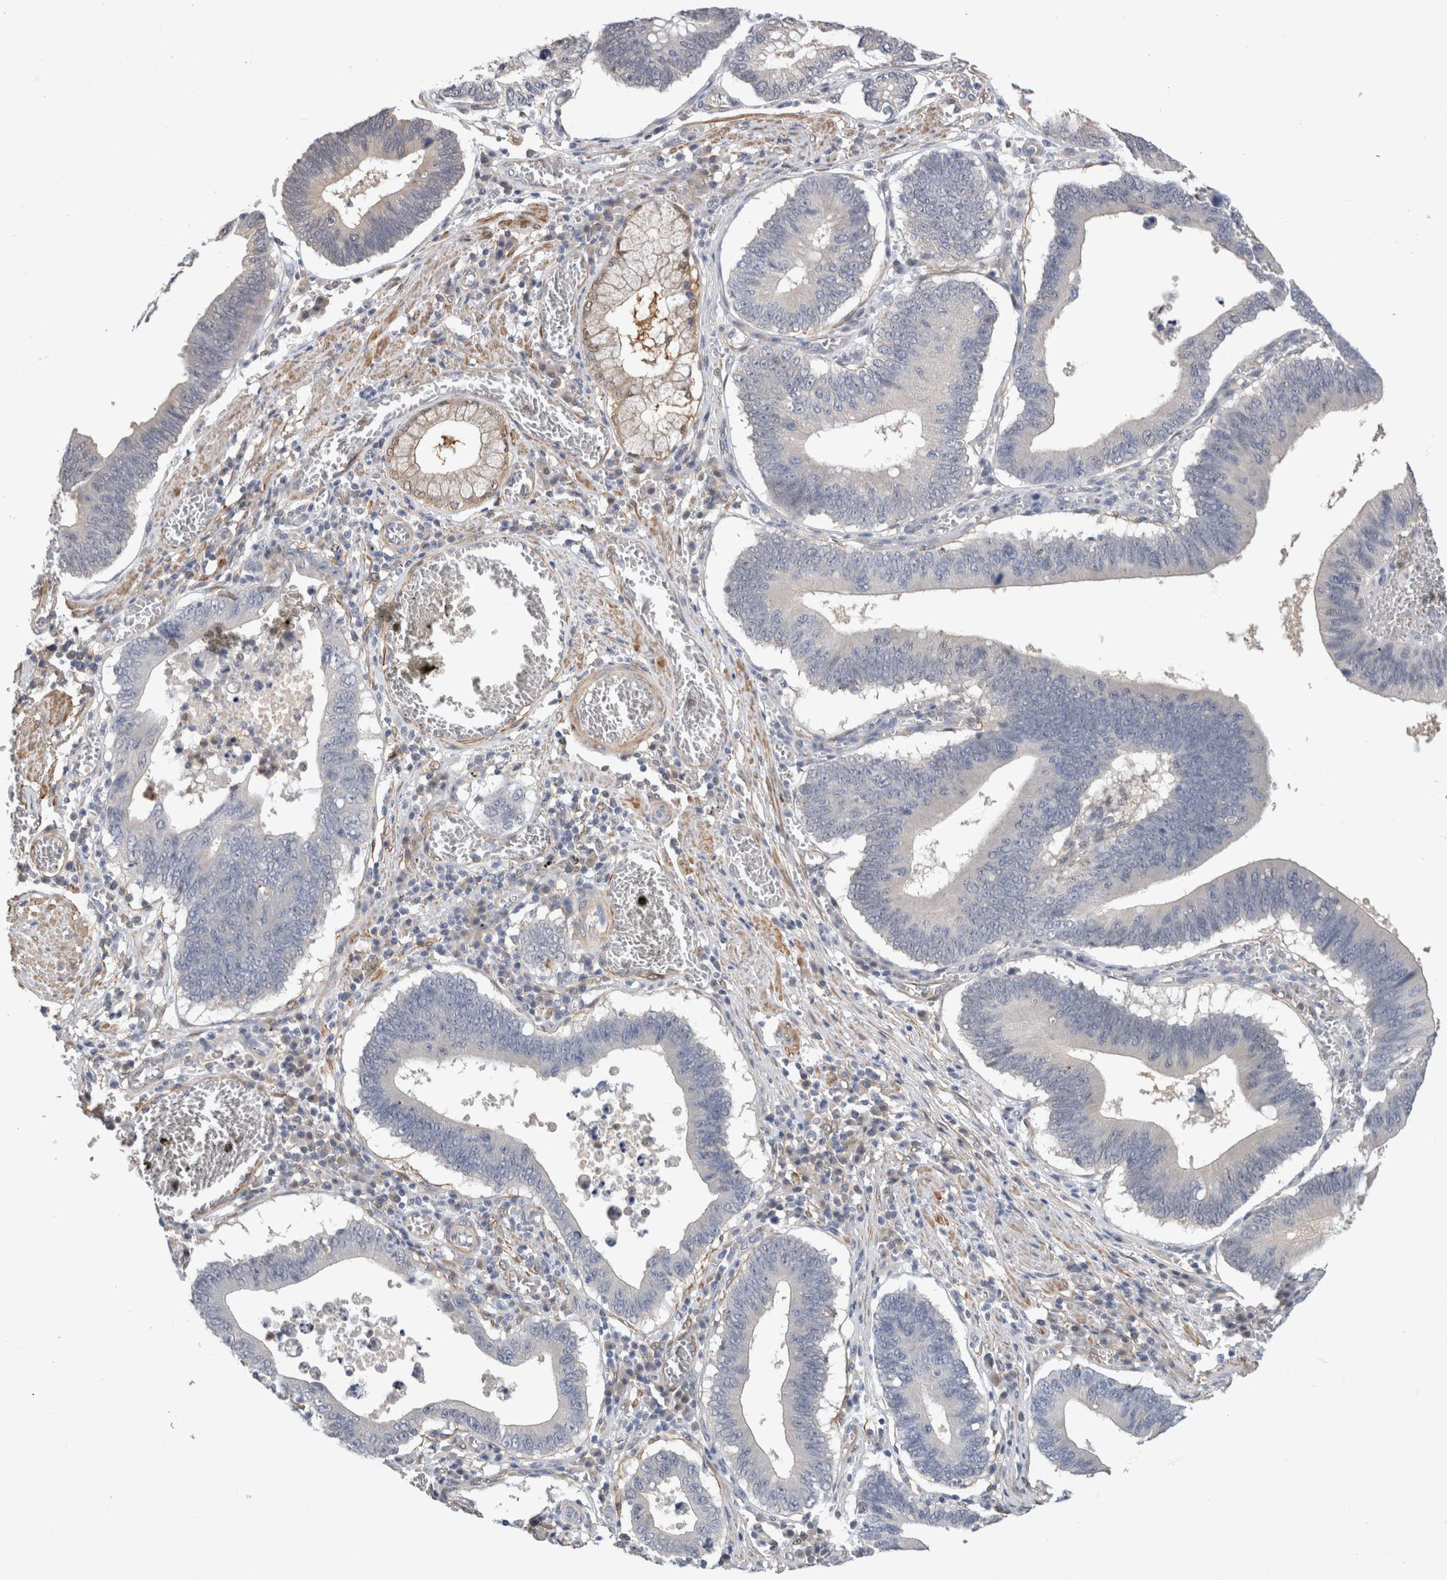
{"staining": {"intensity": "negative", "quantity": "none", "location": "none"}, "tissue": "stomach cancer", "cell_type": "Tumor cells", "image_type": "cancer", "snomed": [{"axis": "morphology", "description": "Adenocarcinoma, NOS"}, {"axis": "topography", "description": "Stomach"}, {"axis": "topography", "description": "Gastric cardia"}], "caption": "Immunohistochemistry (IHC) of human stomach cancer shows no expression in tumor cells.", "gene": "PGM1", "patient": {"sex": "male", "age": 59}}